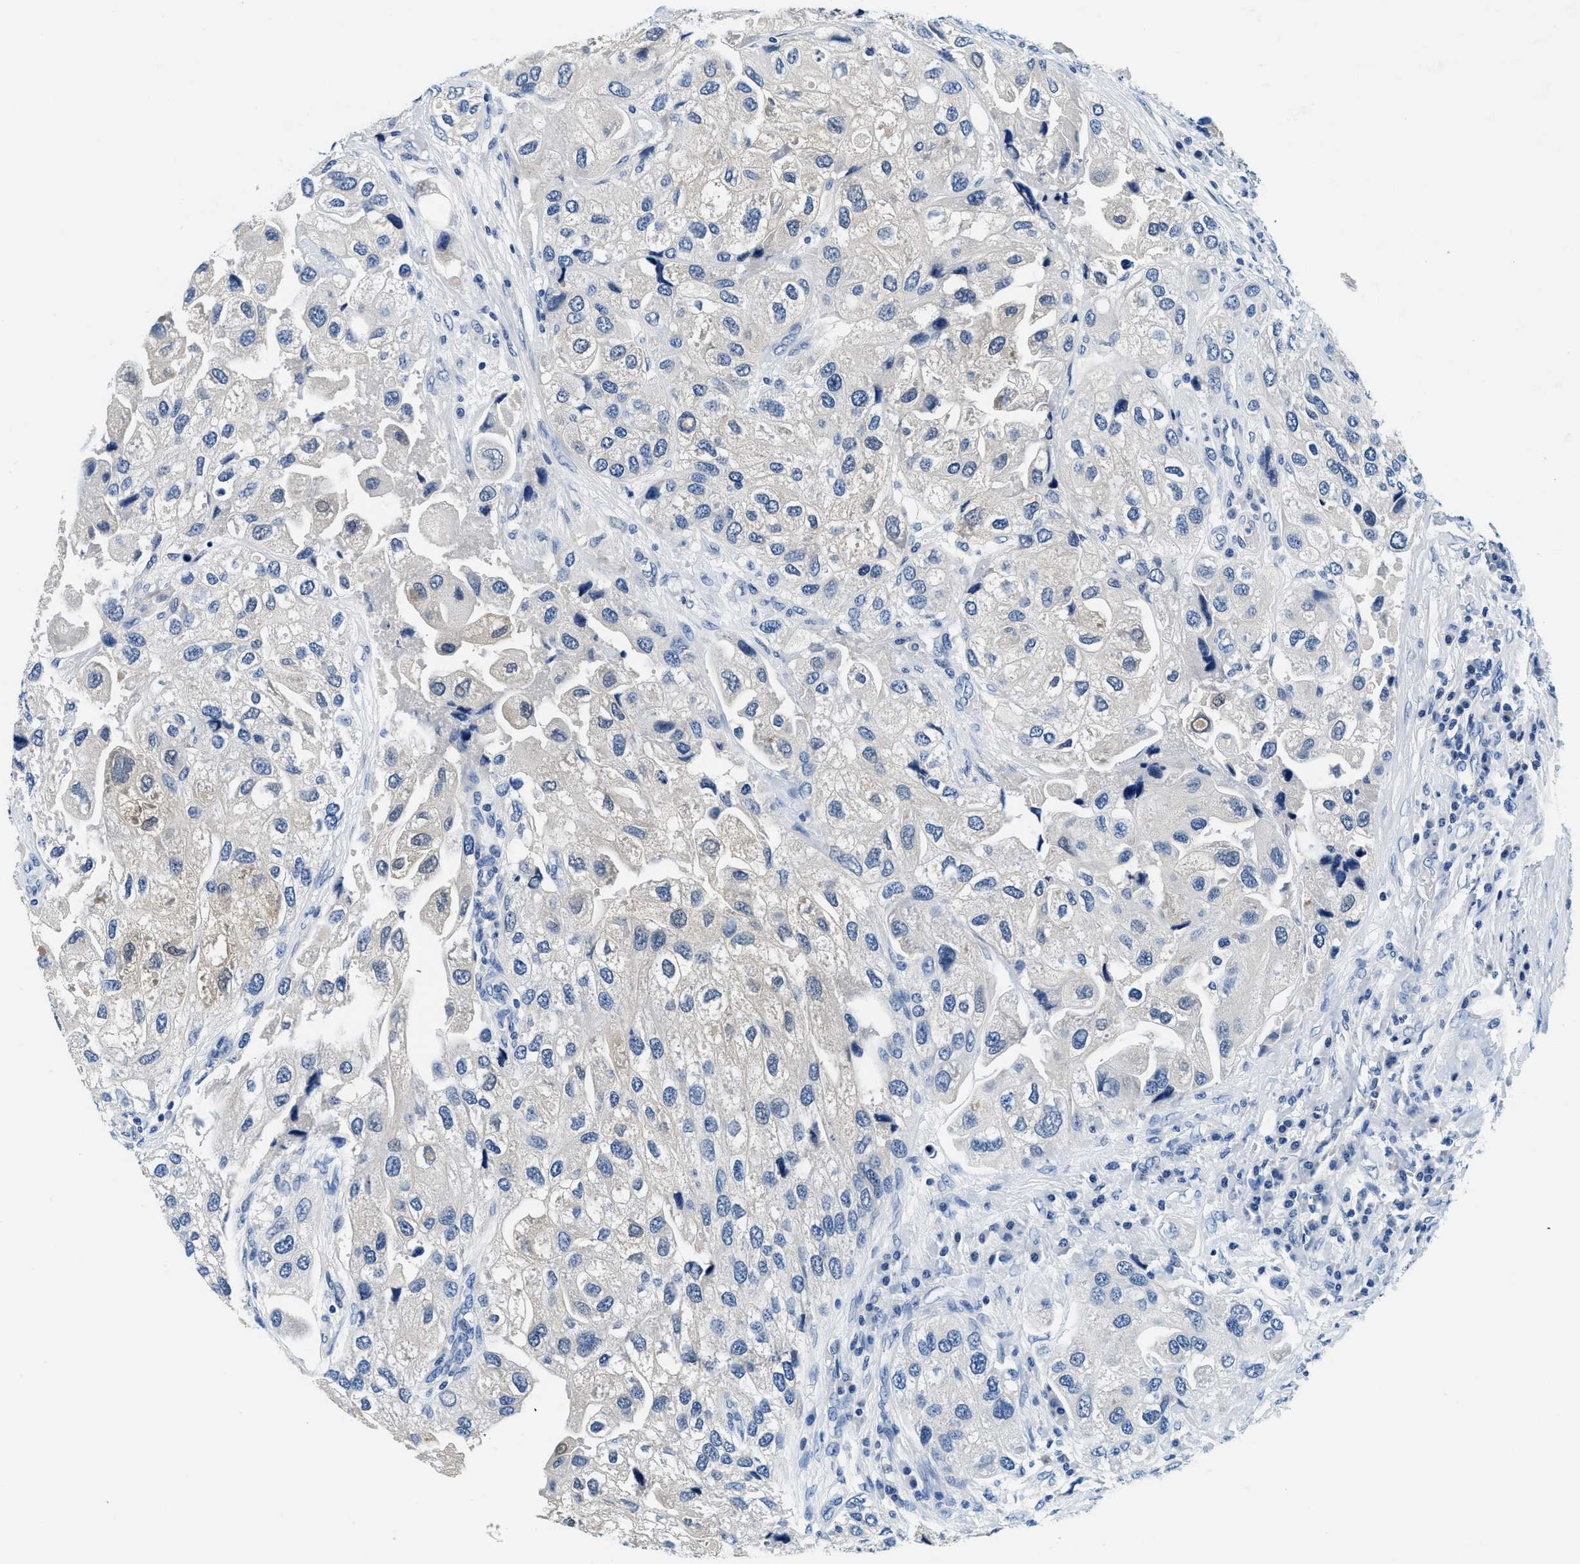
{"staining": {"intensity": "negative", "quantity": "none", "location": "none"}, "tissue": "urothelial cancer", "cell_type": "Tumor cells", "image_type": "cancer", "snomed": [{"axis": "morphology", "description": "Urothelial carcinoma, High grade"}, {"axis": "topography", "description": "Urinary bladder"}], "caption": "IHC histopathology image of human urothelial carcinoma (high-grade) stained for a protein (brown), which exhibits no staining in tumor cells. Nuclei are stained in blue.", "gene": "GSTM3", "patient": {"sex": "female", "age": 64}}